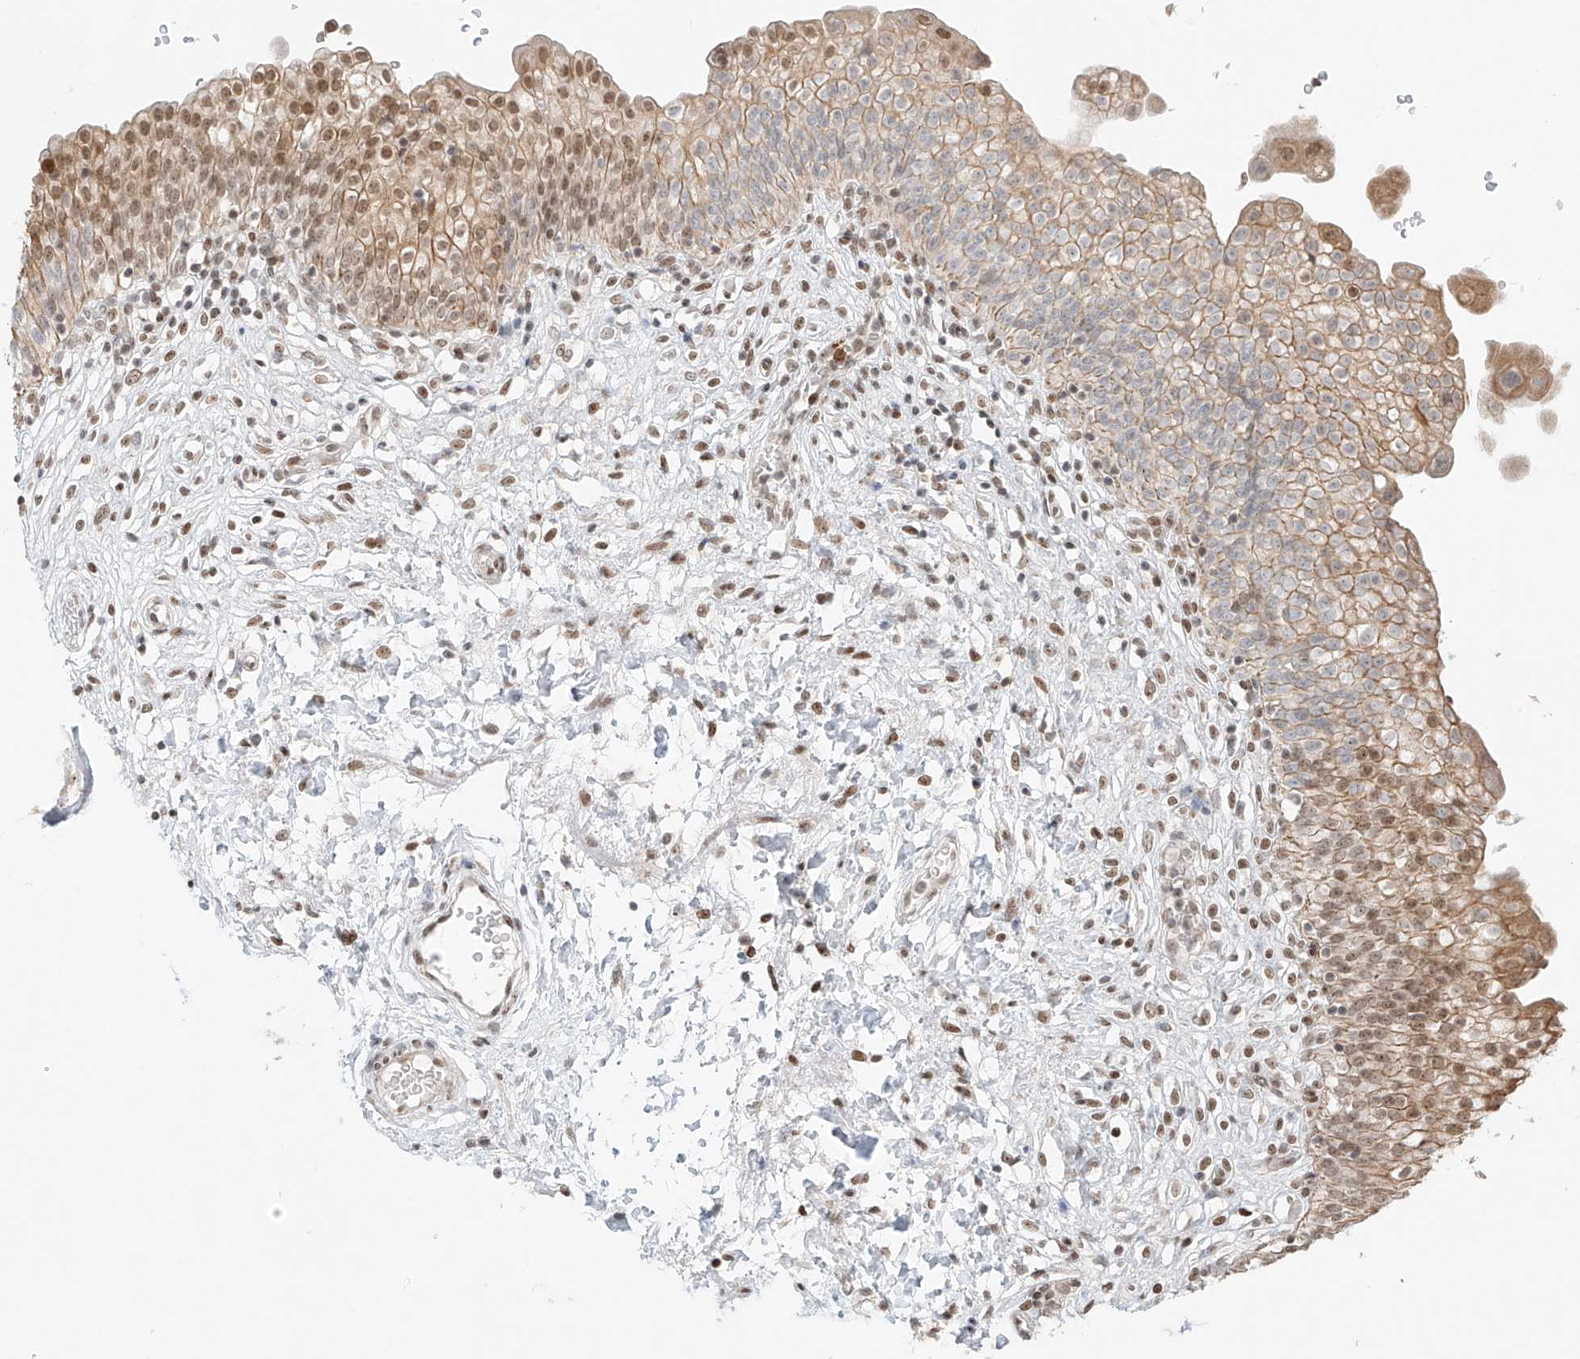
{"staining": {"intensity": "moderate", "quantity": ">75%", "location": "cytoplasmic/membranous,nuclear"}, "tissue": "urinary bladder", "cell_type": "Urothelial cells", "image_type": "normal", "snomed": [{"axis": "morphology", "description": "Normal tissue, NOS"}, {"axis": "topography", "description": "Urinary bladder"}], "caption": "Protein staining of unremarkable urinary bladder reveals moderate cytoplasmic/membranous,nuclear positivity in approximately >75% of urothelial cells.", "gene": "ZNF512", "patient": {"sex": "male", "age": 55}}